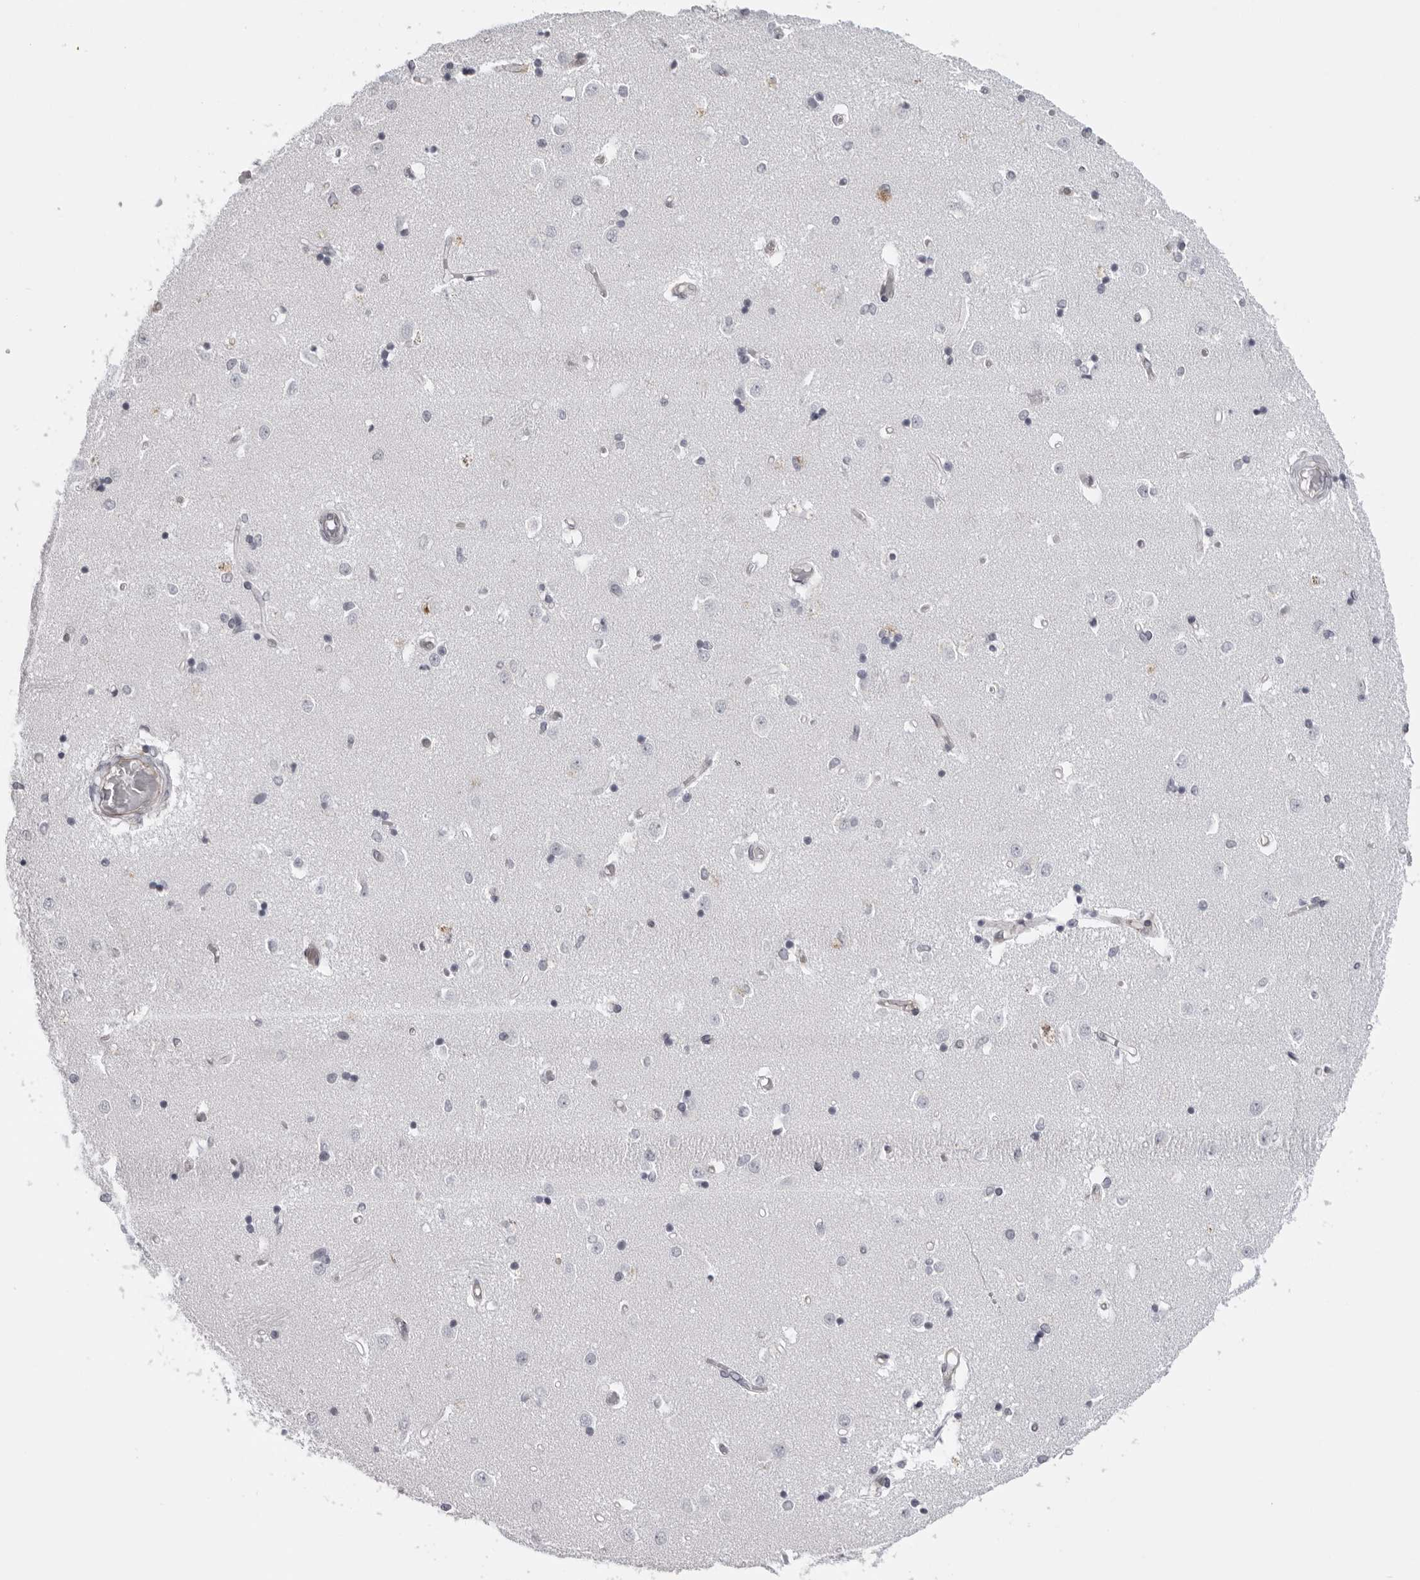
{"staining": {"intensity": "negative", "quantity": "none", "location": "none"}, "tissue": "caudate", "cell_type": "Glial cells", "image_type": "normal", "snomed": [{"axis": "morphology", "description": "Normal tissue, NOS"}, {"axis": "topography", "description": "Lateral ventricle wall"}], "caption": "Glial cells show no significant protein staining in unremarkable caudate. (DAB IHC, high magnification).", "gene": "DNALI1", "patient": {"sex": "male", "age": 45}}